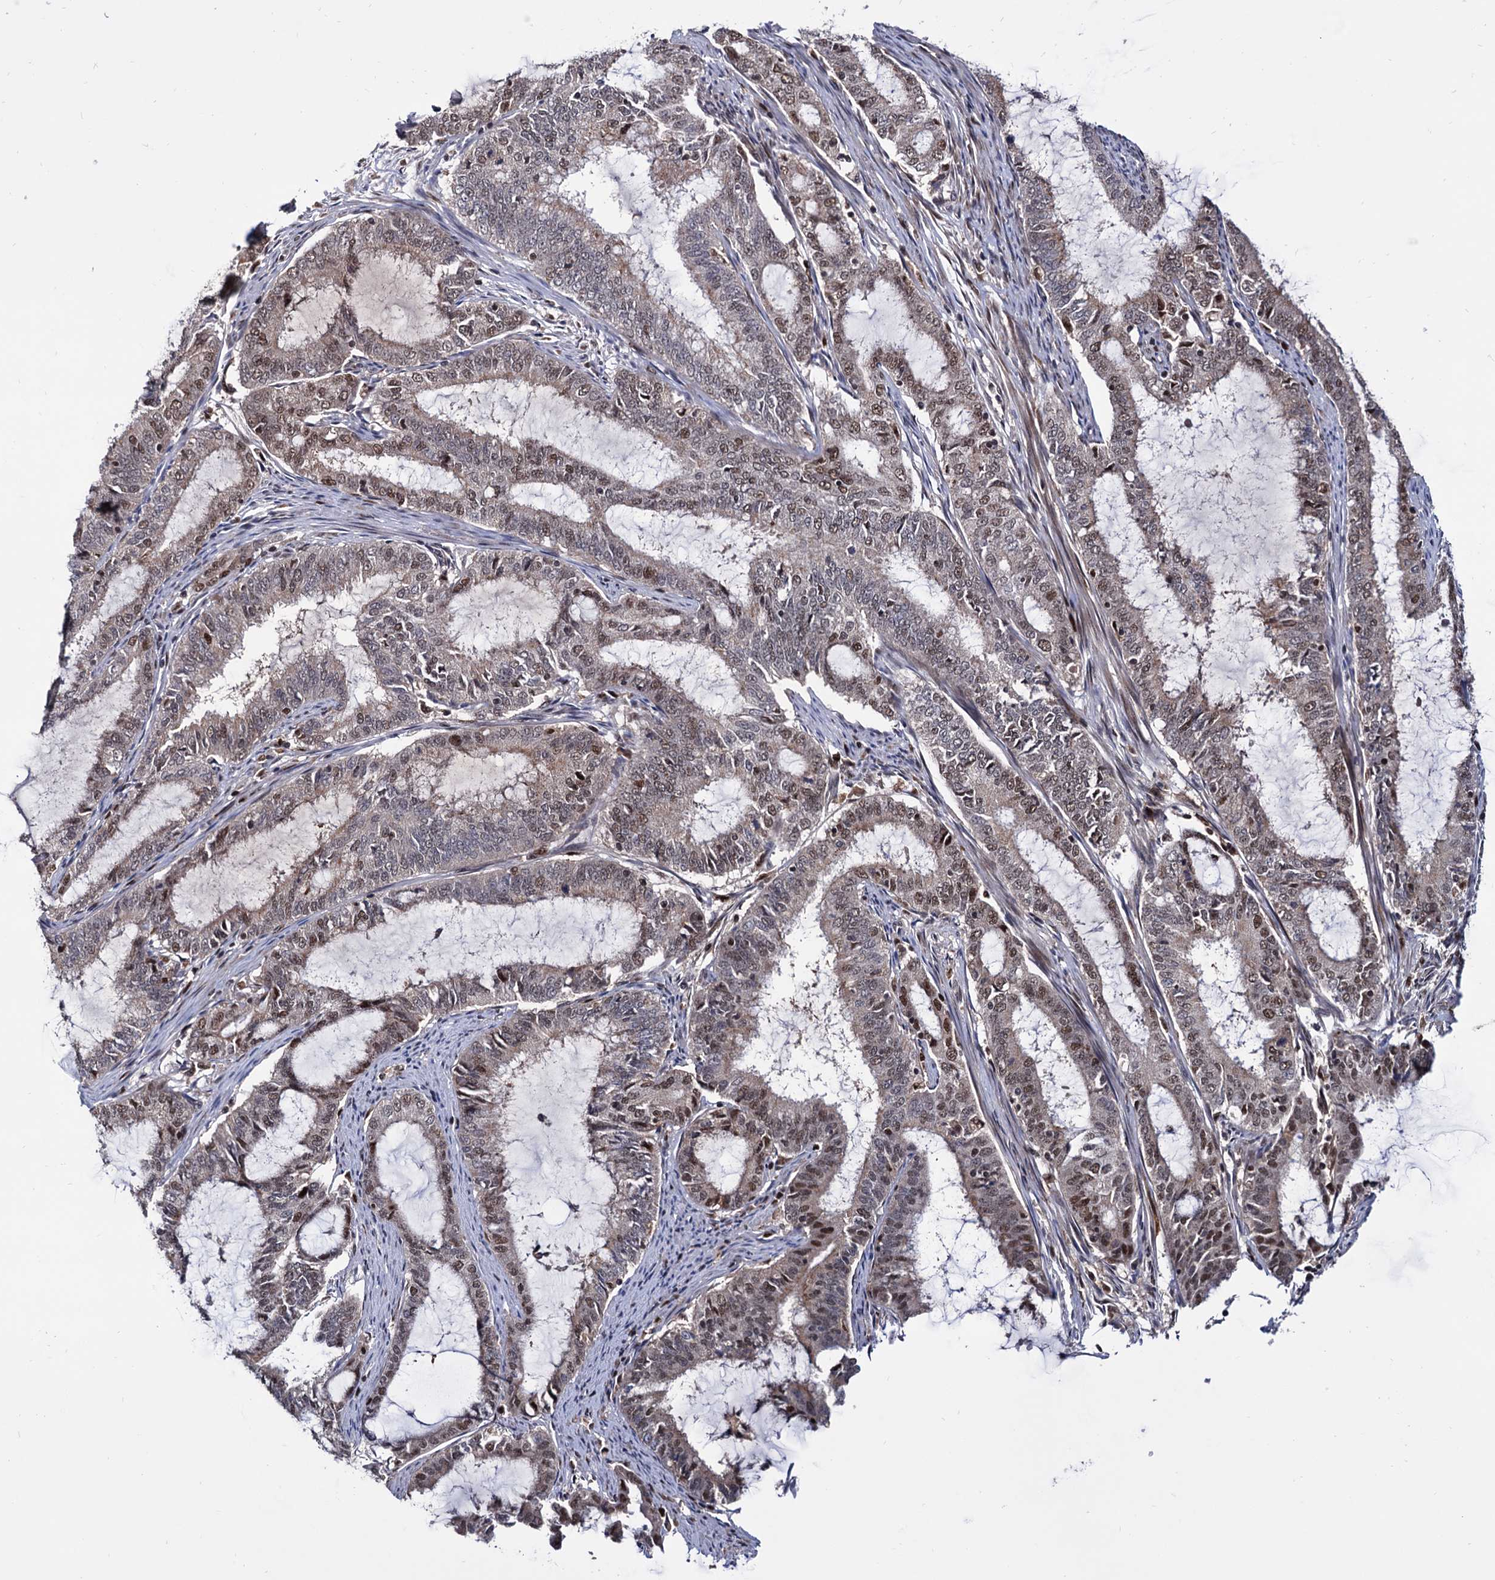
{"staining": {"intensity": "moderate", "quantity": ">75%", "location": "cytoplasmic/membranous,nuclear"}, "tissue": "endometrial cancer", "cell_type": "Tumor cells", "image_type": "cancer", "snomed": [{"axis": "morphology", "description": "Adenocarcinoma, NOS"}, {"axis": "topography", "description": "Endometrium"}], "caption": "There is medium levels of moderate cytoplasmic/membranous and nuclear staining in tumor cells of endometrial cancer (adenocarcinoma), as demonstrated by immunohistochemical staining (brown color).", "gene": "RNASEH2B", "patient": {"sex": "female", "age": 51}}